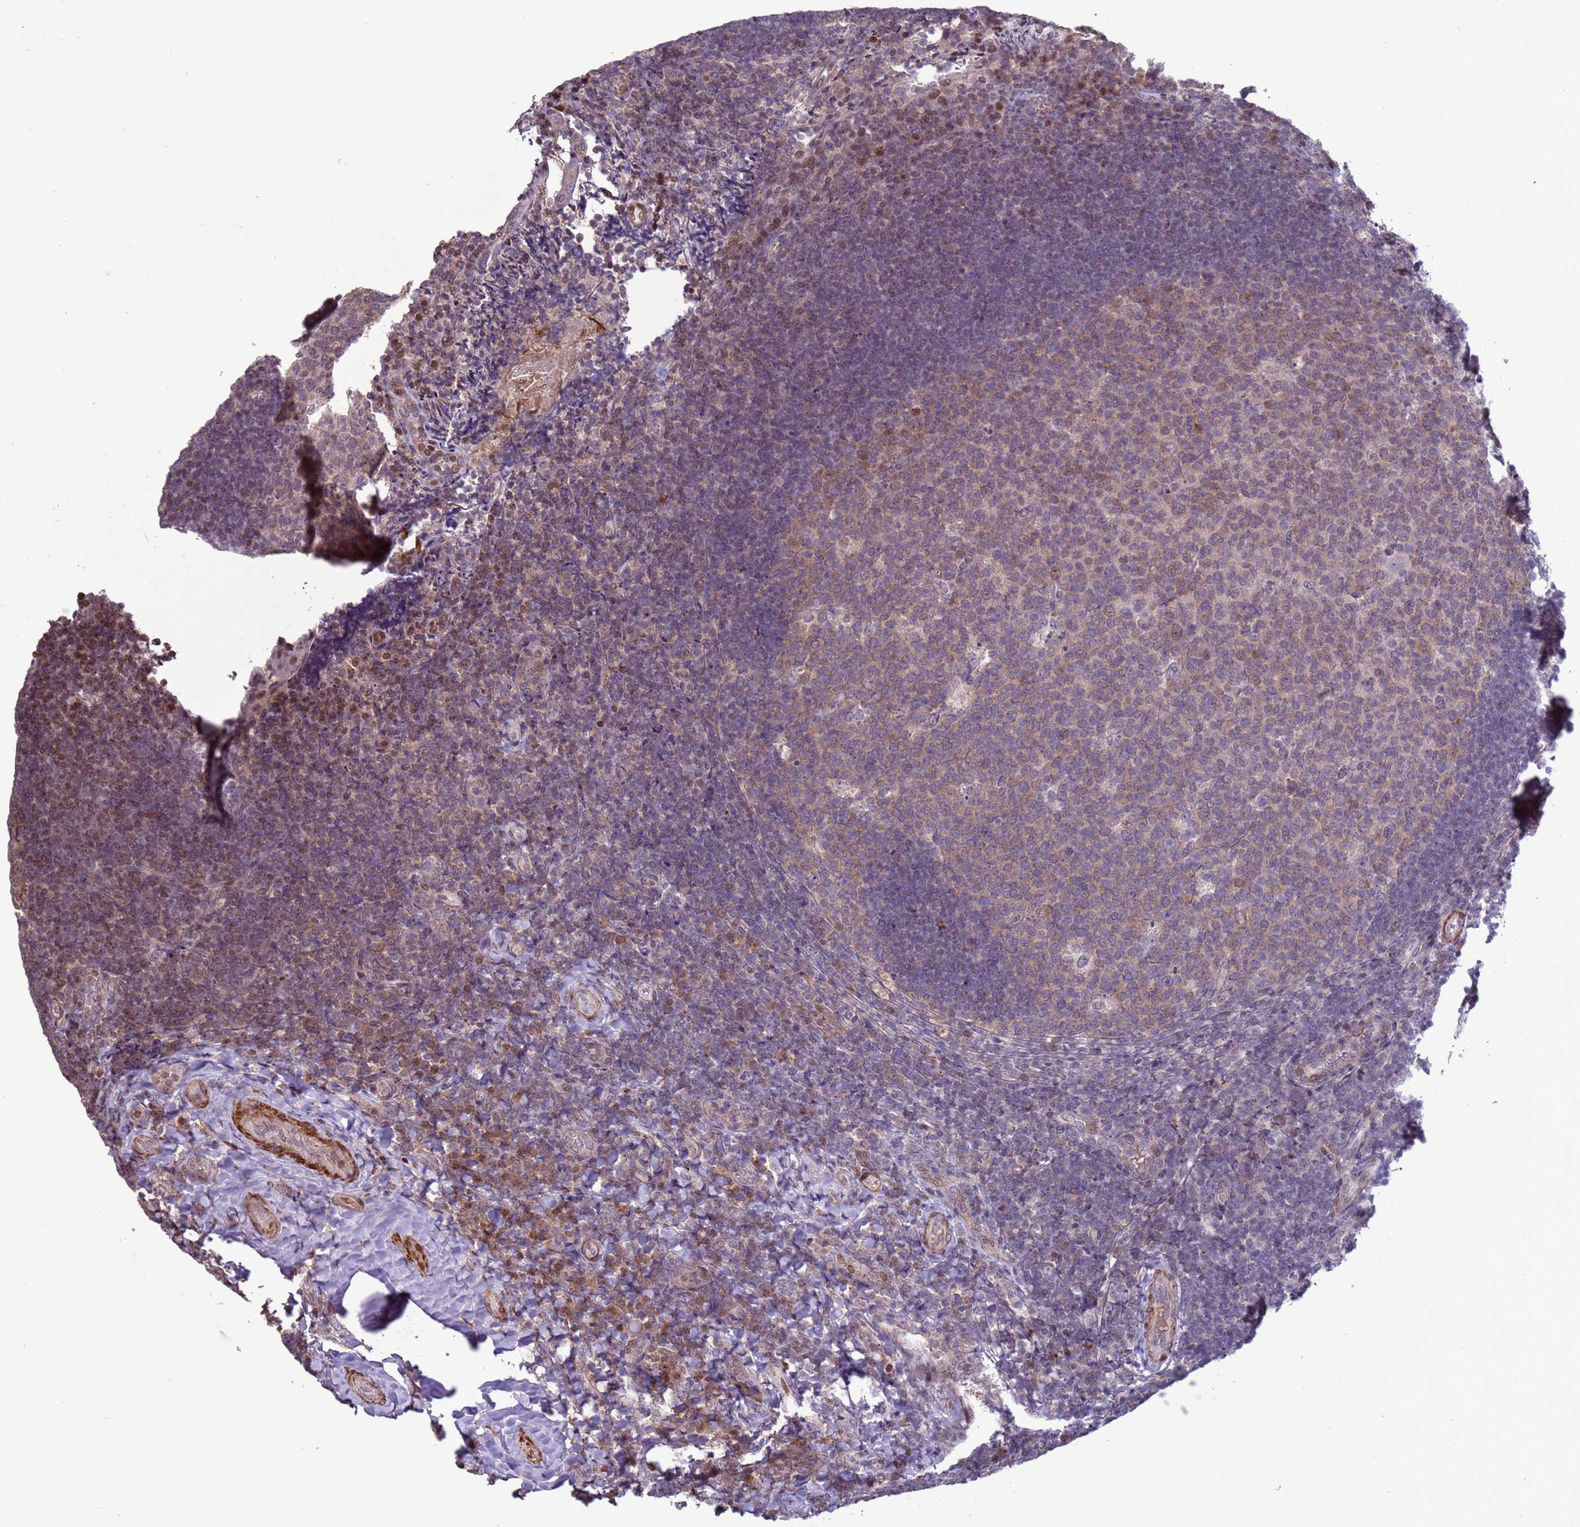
{"staining": {"intensity": "weak", "quantity": "25%-75%", "location": "cytoplasmic/membranous"}, "tissue": "tonsil", "cell_type": "Germinal center cells", "image_type": "normal", "snomed": [{"axis": "morphology", "description": "Normal tissue, NOS"}, {"axis": "topography", "description": "Tonsil"}], "caption": "Protein expression analysis of benign tonsil demonstrates weak cytoplasmic/membranous staining in approximately 25%-75% of germinal center cells. The staining was performed using DAB (3,3'-diaminobenzidine) to visualize the protein expression in brown, while the nuclei were stained in blue with hematoxylin (Magnification: 20x).", "gene": "HGH1", "patient": {"sex": "female", "age": 10}}